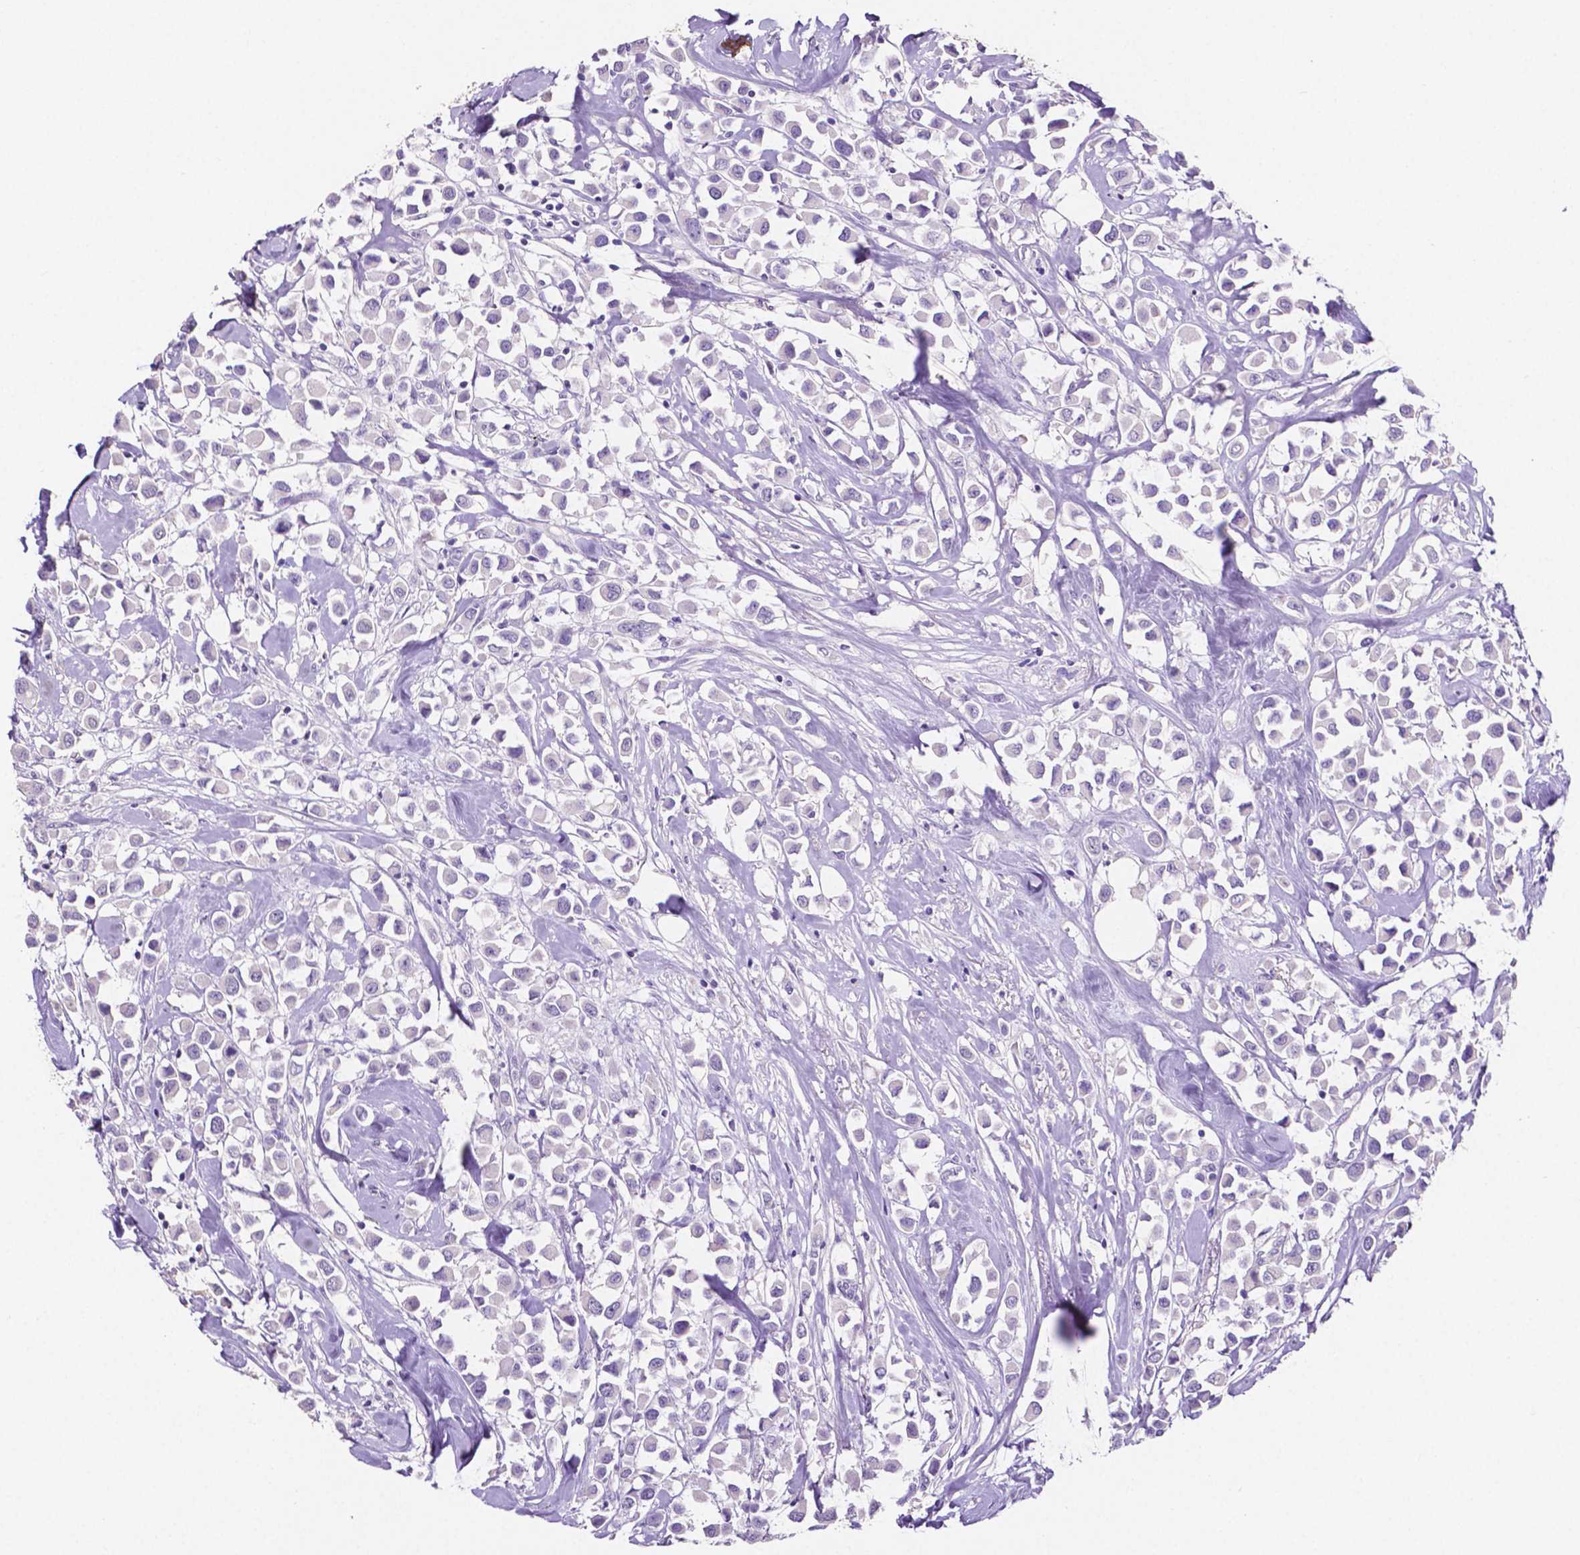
{"staining": {"intensity": "negative", "quantity": "none", "location": "none"}, "tissue": "breast cancer", "cell_type": "Tumor cells", "image_type": "cancer", "snomed": [{"axis": "morphology", "description": "Duct carcinoma"}, {"axis": "topography", "description": "Breast"}], "caption": "Immunohistochemistry (IHC) micrograph of human breast cancer (intraductal carcinoma) stained for a protein (brown), which shows no expression in tumor cells.", "gene": "SLC22A2", "patient": {"sex": "female", "age": 61}}